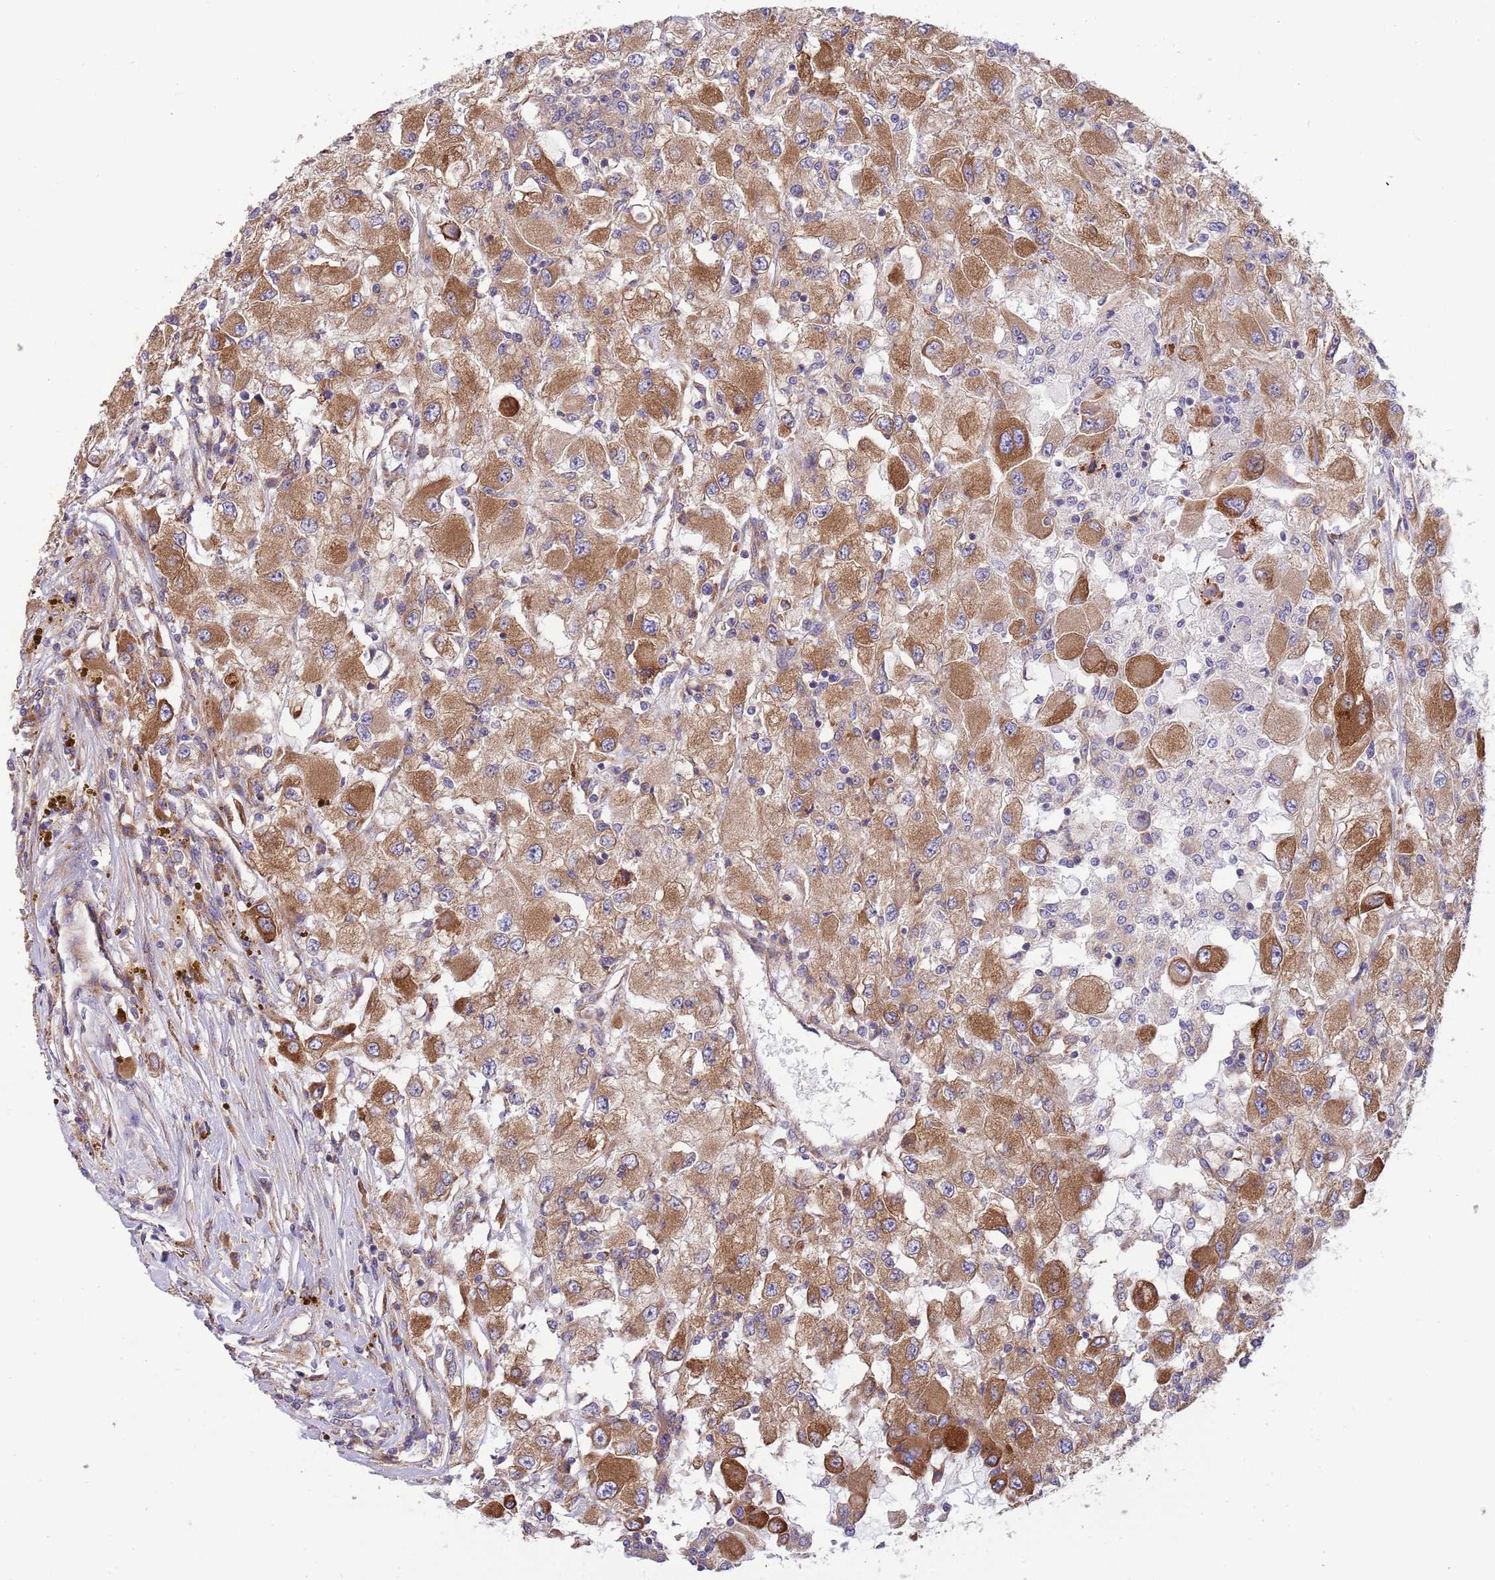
{"staining": {"intensity": "moderate", "quantity": ">75%", "location": "cytoplasmic/membranous"}, "tissue": "renal cancer", "cell_type": "Tumor cells", "image_type": "cancer", "snomed": [{"axis": "morphology", "description": "Adenocarcinoma, NOS"}, {"axis": "topography", "description": "Kidney"}], "caption": "Moderate cytoplasmic/membranous staining for a protein is identified in approximately >75% of tumor cells of renal cancer using IHC.", "gene": "ARMCX6", "patient": {"sex": "female", "age": 67}}